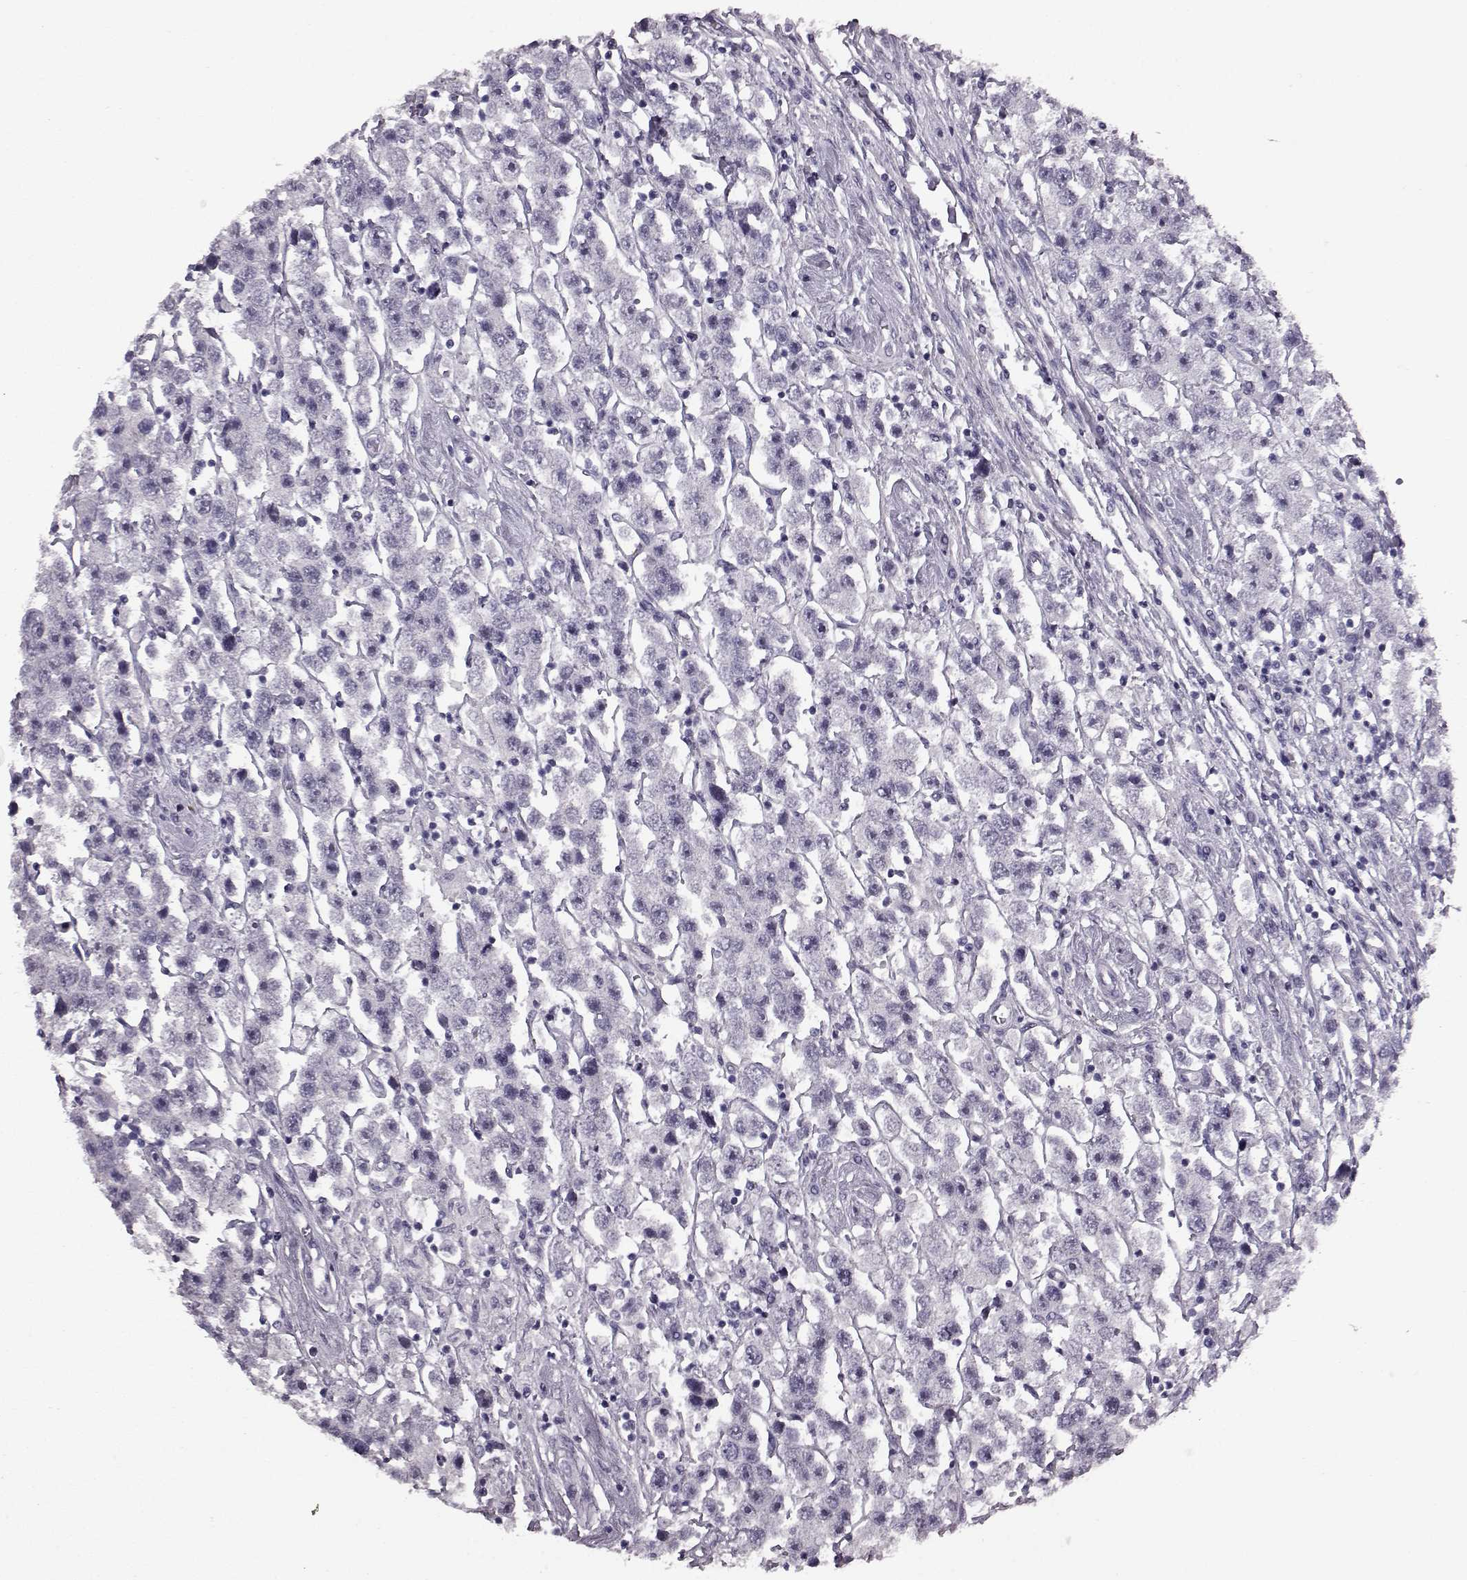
{"staining": {"intensity": "negative", "quantity": "none", "location": "none"}, "tissue": "testis cancer", "cell_type": "Tumor cells", "image_type": "cancer", "snomed": [{"axis": "morphology", "description": "Seminoma, NOS"}, {"axis": "topography", "description": "Testis"}], "caption": "Tumor cells show no significant staining in testis cancer.", "gene": "PRPH2", "patient": {"sex": "male", "age": 45}}